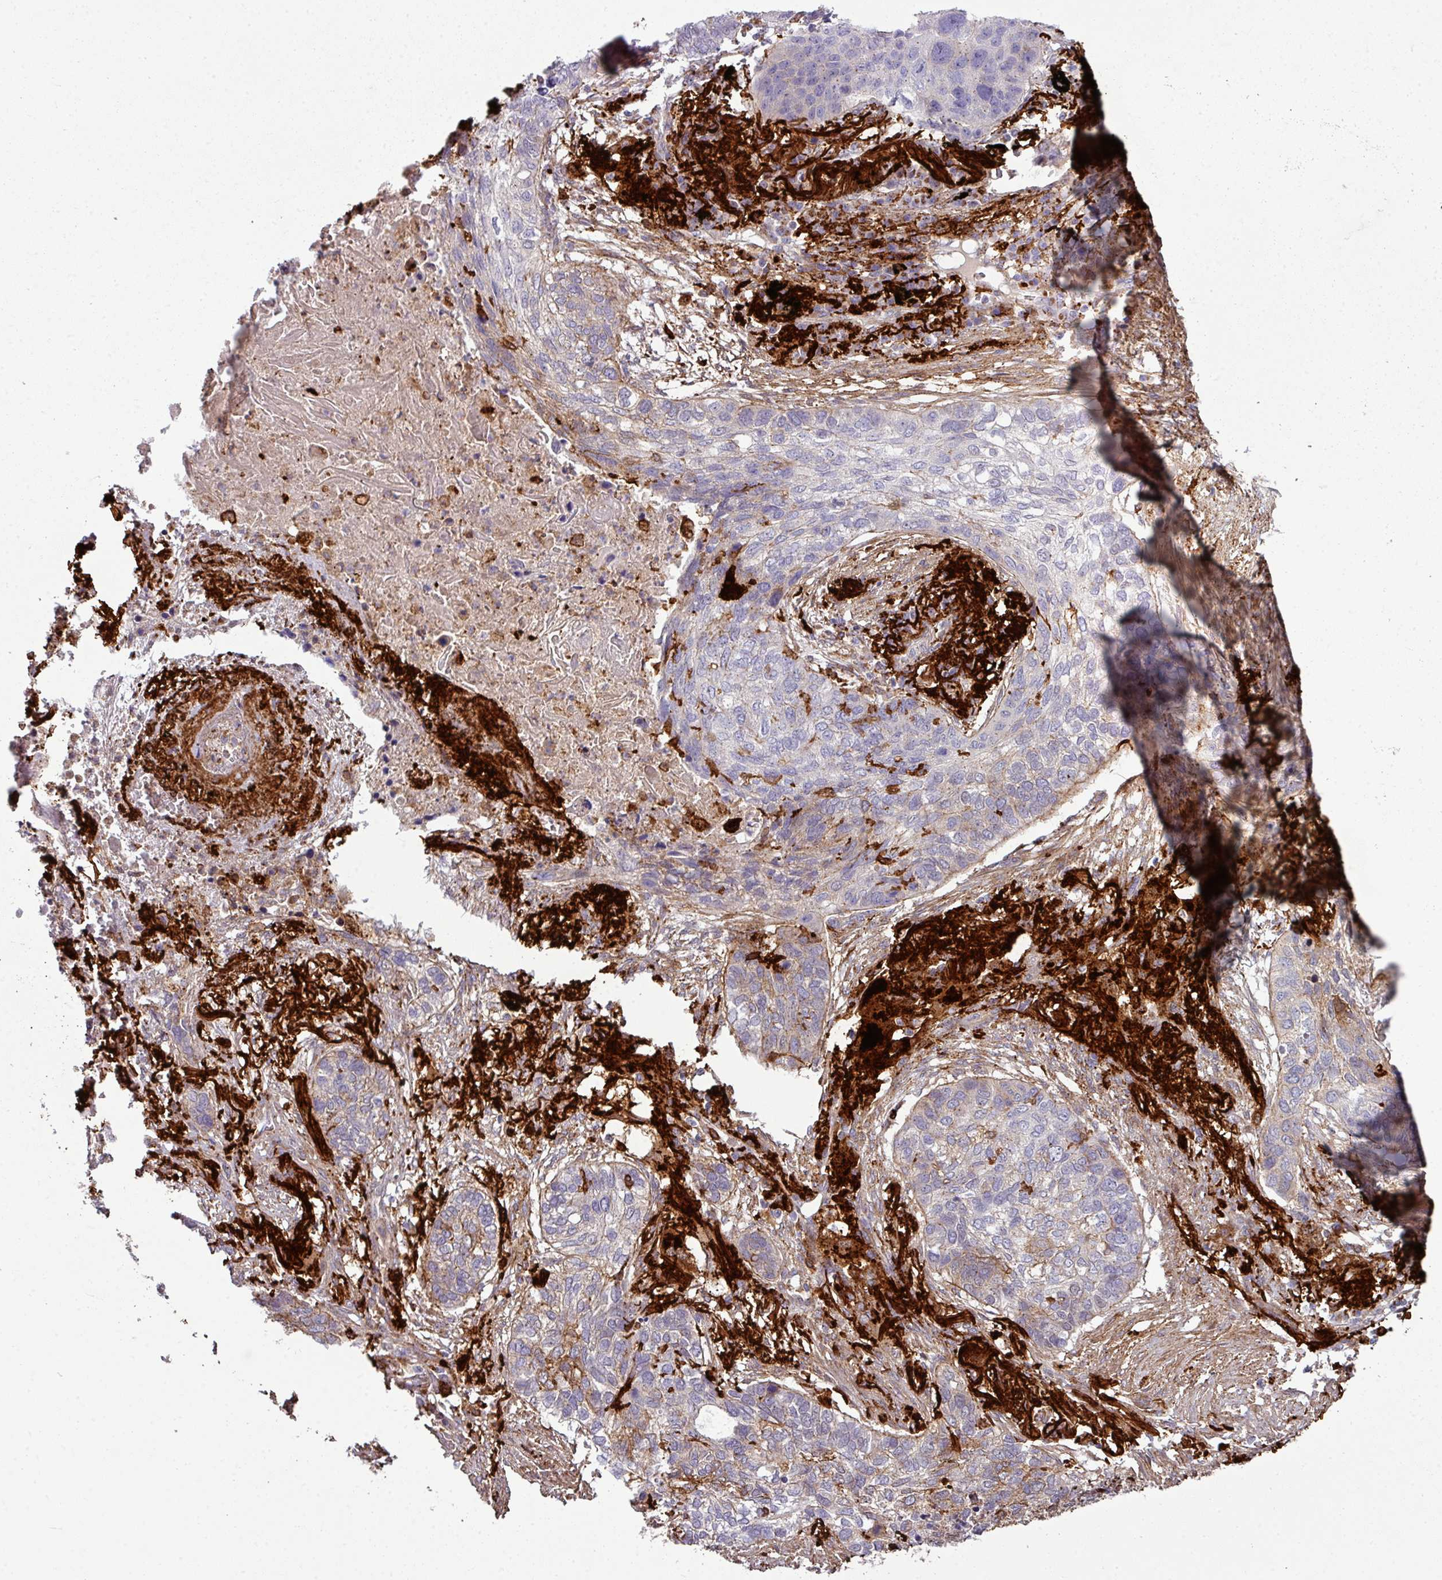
{"staining": {"intensity": "negative", "quantity": "none", "location": "none"}, "tissue": "lung cancer", "cell_type": "Tumor cells", "image_type": "cancer", "snomed": [{"axis": "morphology", "description": "Squamous cell carcinoma, NOS"}, {"axis": "topography", "description": "Lung"}], "caption": "There is no significant expression in tumor cells of lung cancer (squamous cell carcinoma).", "gene": "COL8A1", "patient": {"sex": "female", "age": 63}}